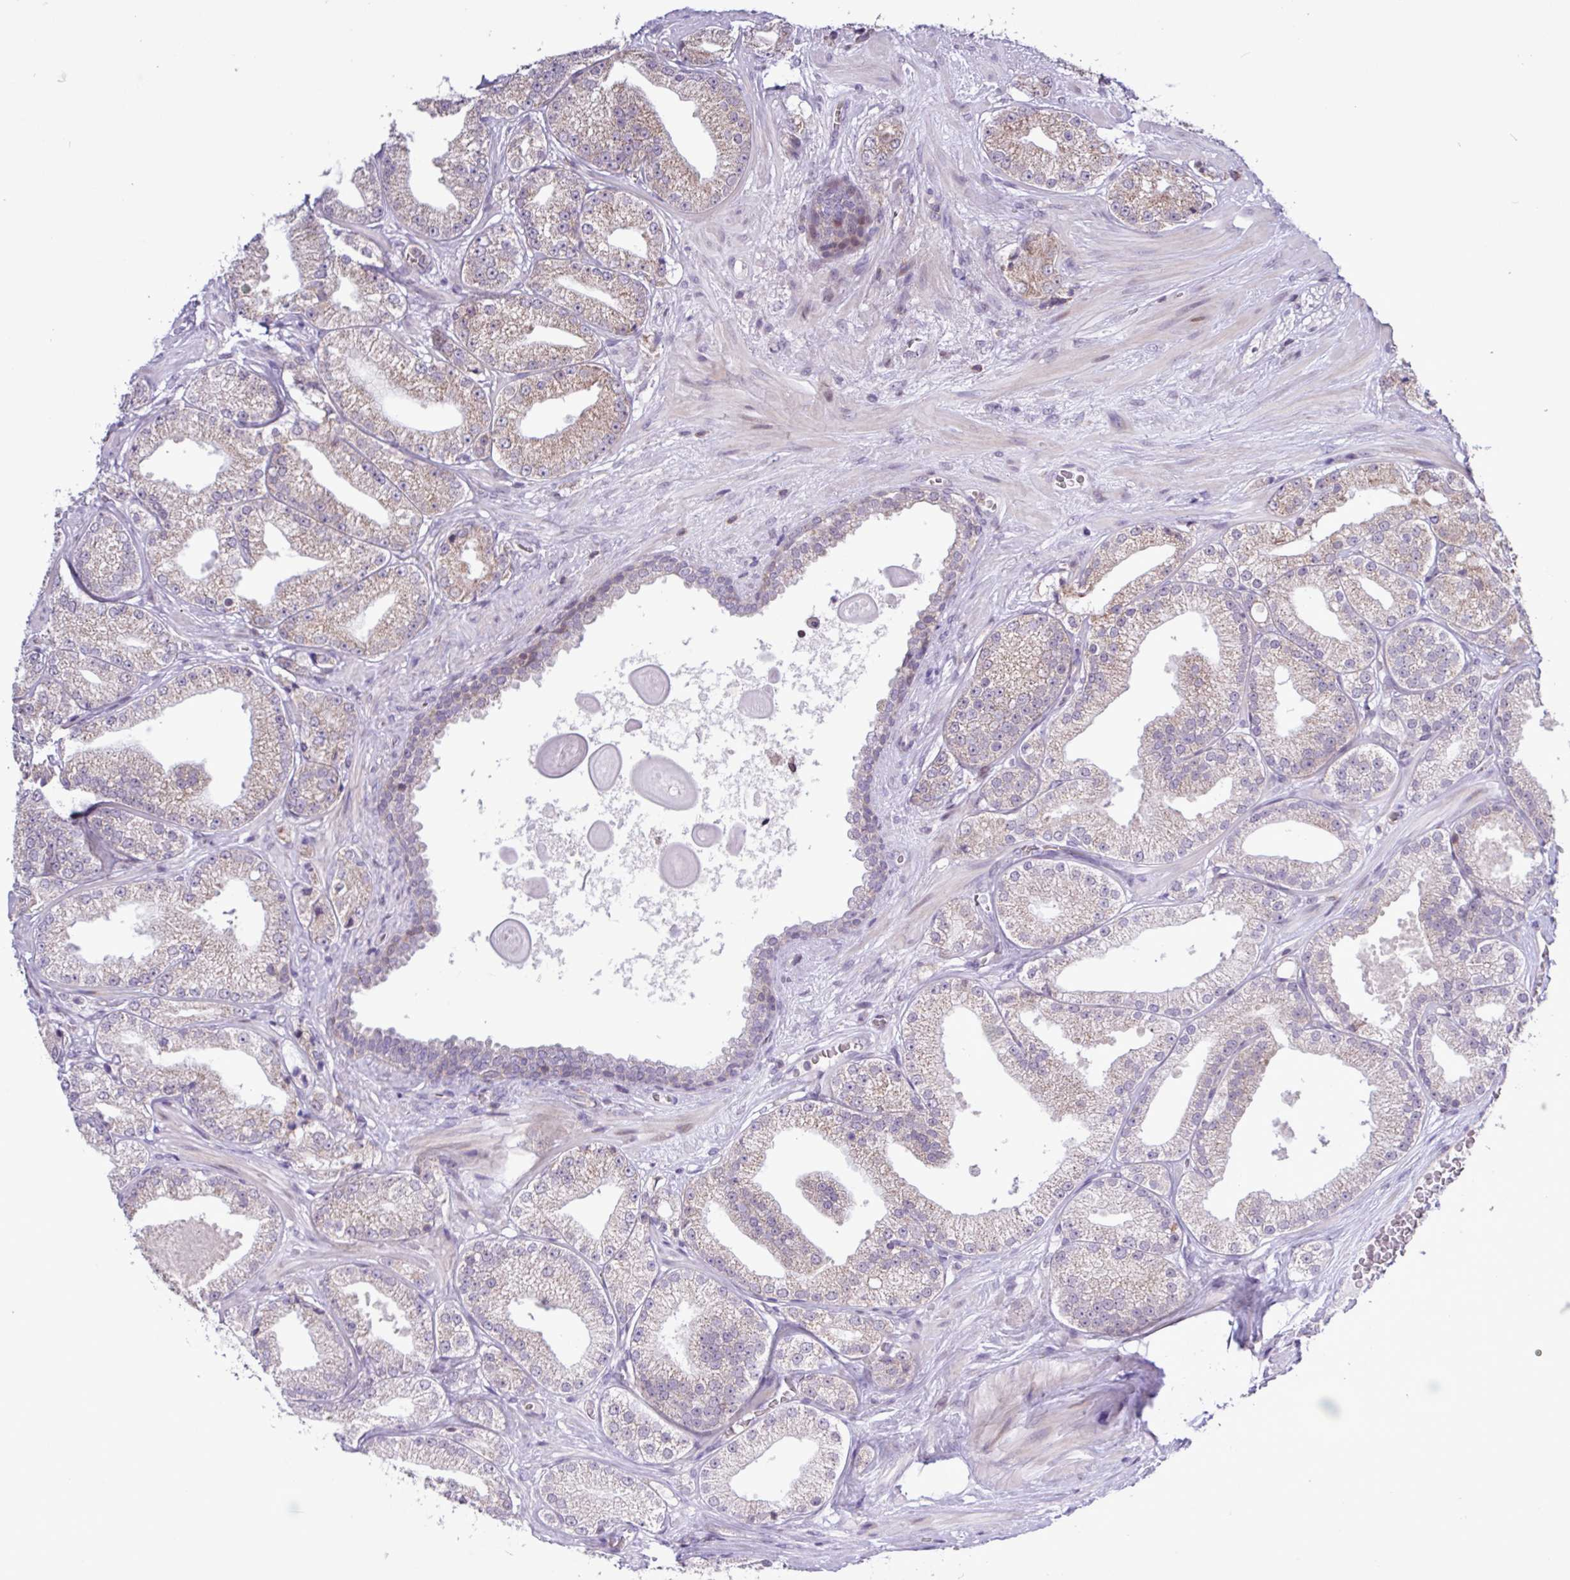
{"staining": {"intensity": "weak", "quantity": "25%-75%", "location": "cytoplasmic/membranous"}, "tissue": "prostate cancer", "cell_type": "Tumor cells", "image_type": "cancer", "snomed": [{"axis": "morphology", "description": "Adenocarcinoma, High grade"}, {"axis": "topography", "description": "Prostate"}], "caption": "Immunohistochemical staining of prostate adenocarcinoma (high-grade) demonstrates weak cytoplasmic/membranous protein positivity in about 25%-75% of tumor cells.", "gene": "RTL3", "patient": {"sex": "male", "age": 68}}